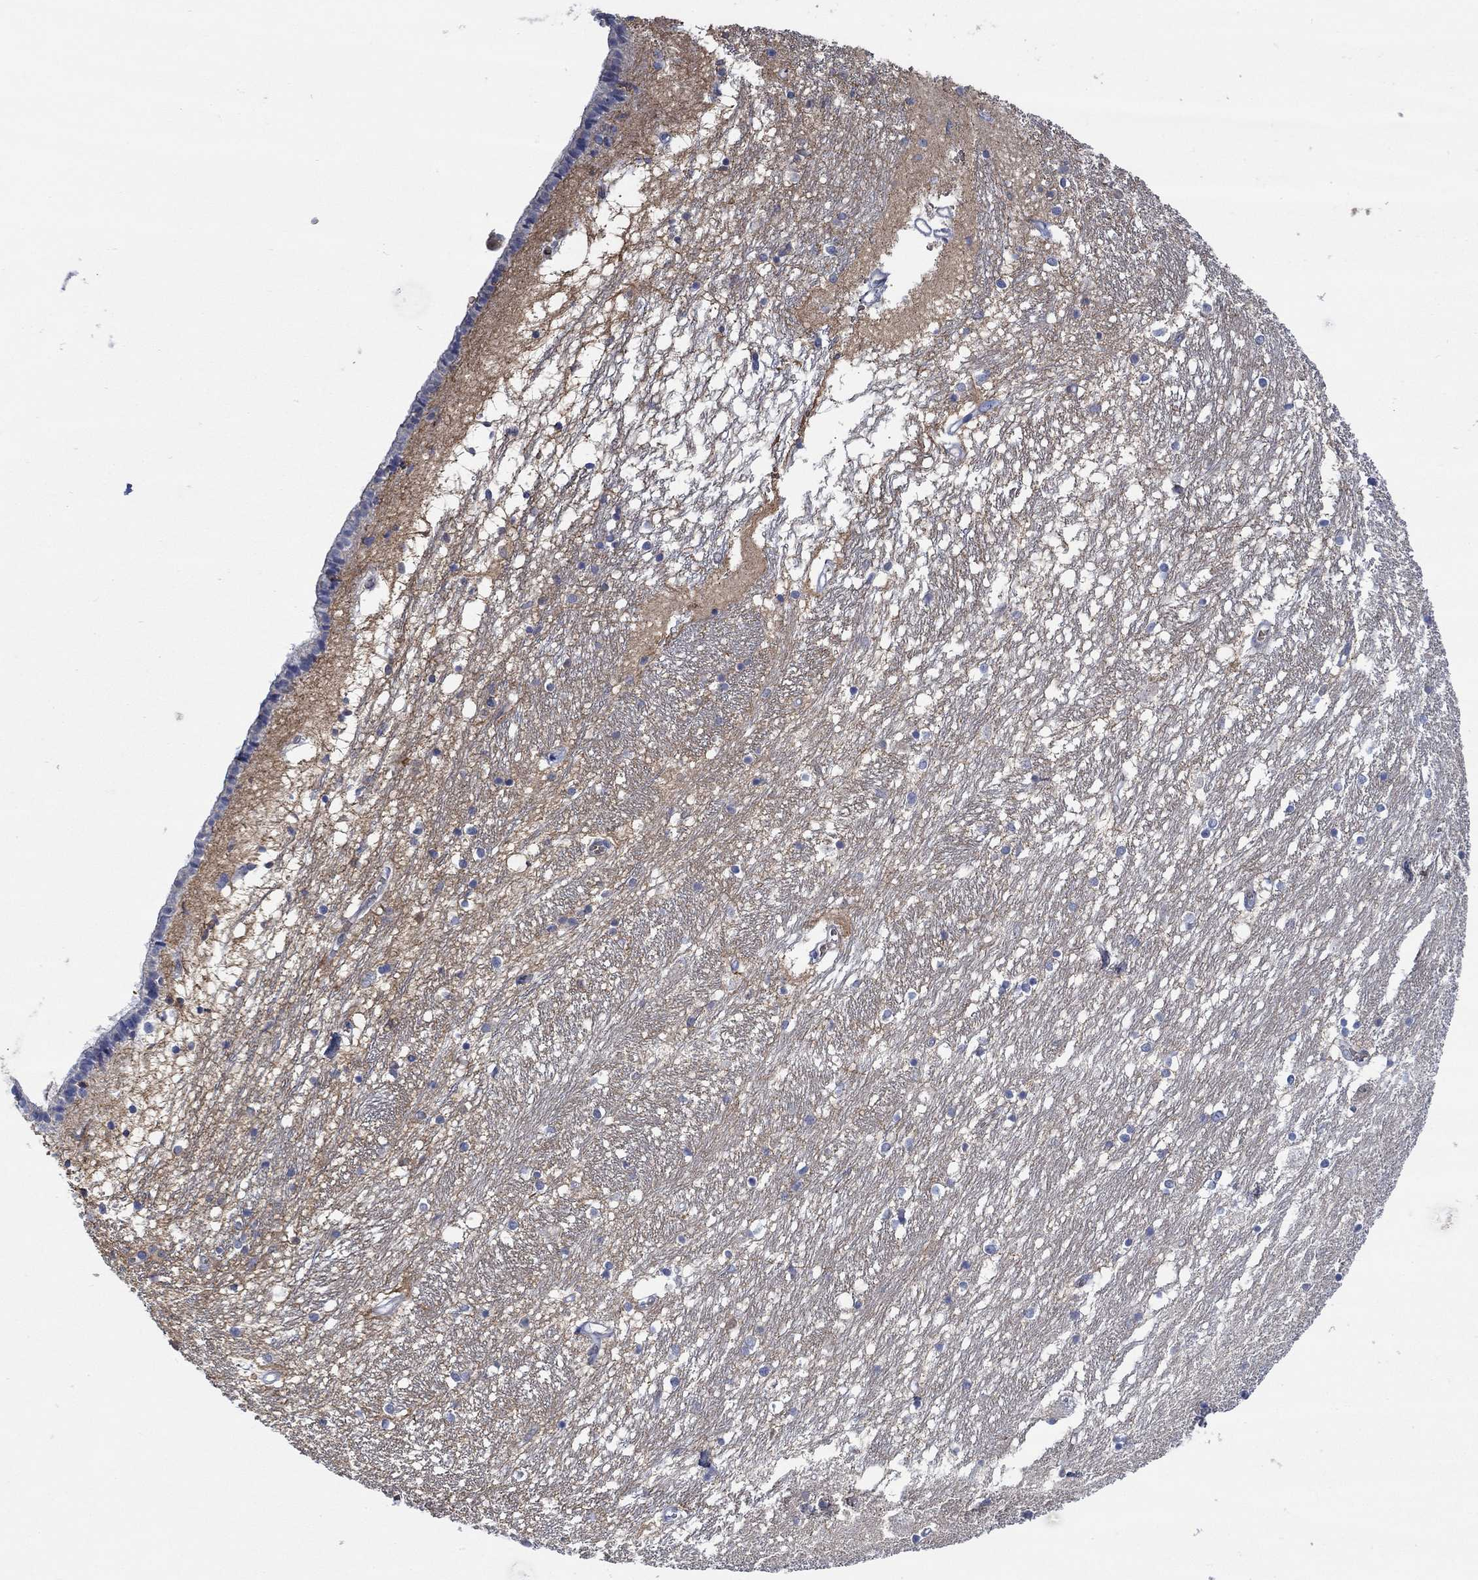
{"staining": {"intensity": "moderate", "quantity": "<25%", "location": "cytoplasmic/membranous"}, "tissue": "caudate", "cell_type": "Glial cells", "image_type": "normal", "snomed": [{"axis": "morphology", "description": "Normal tissue, NOS"}, {"axis": "topography", "description": "Lateral ventricle wall"}], "caption": "Caudate stained with immunohistochemistry (IHC) reveals moderate cytoplasmic/membranous staining in approximately <25% of glial cells.", "gene": "MPP1", "patient": {"sex": "female", "age": 71}}